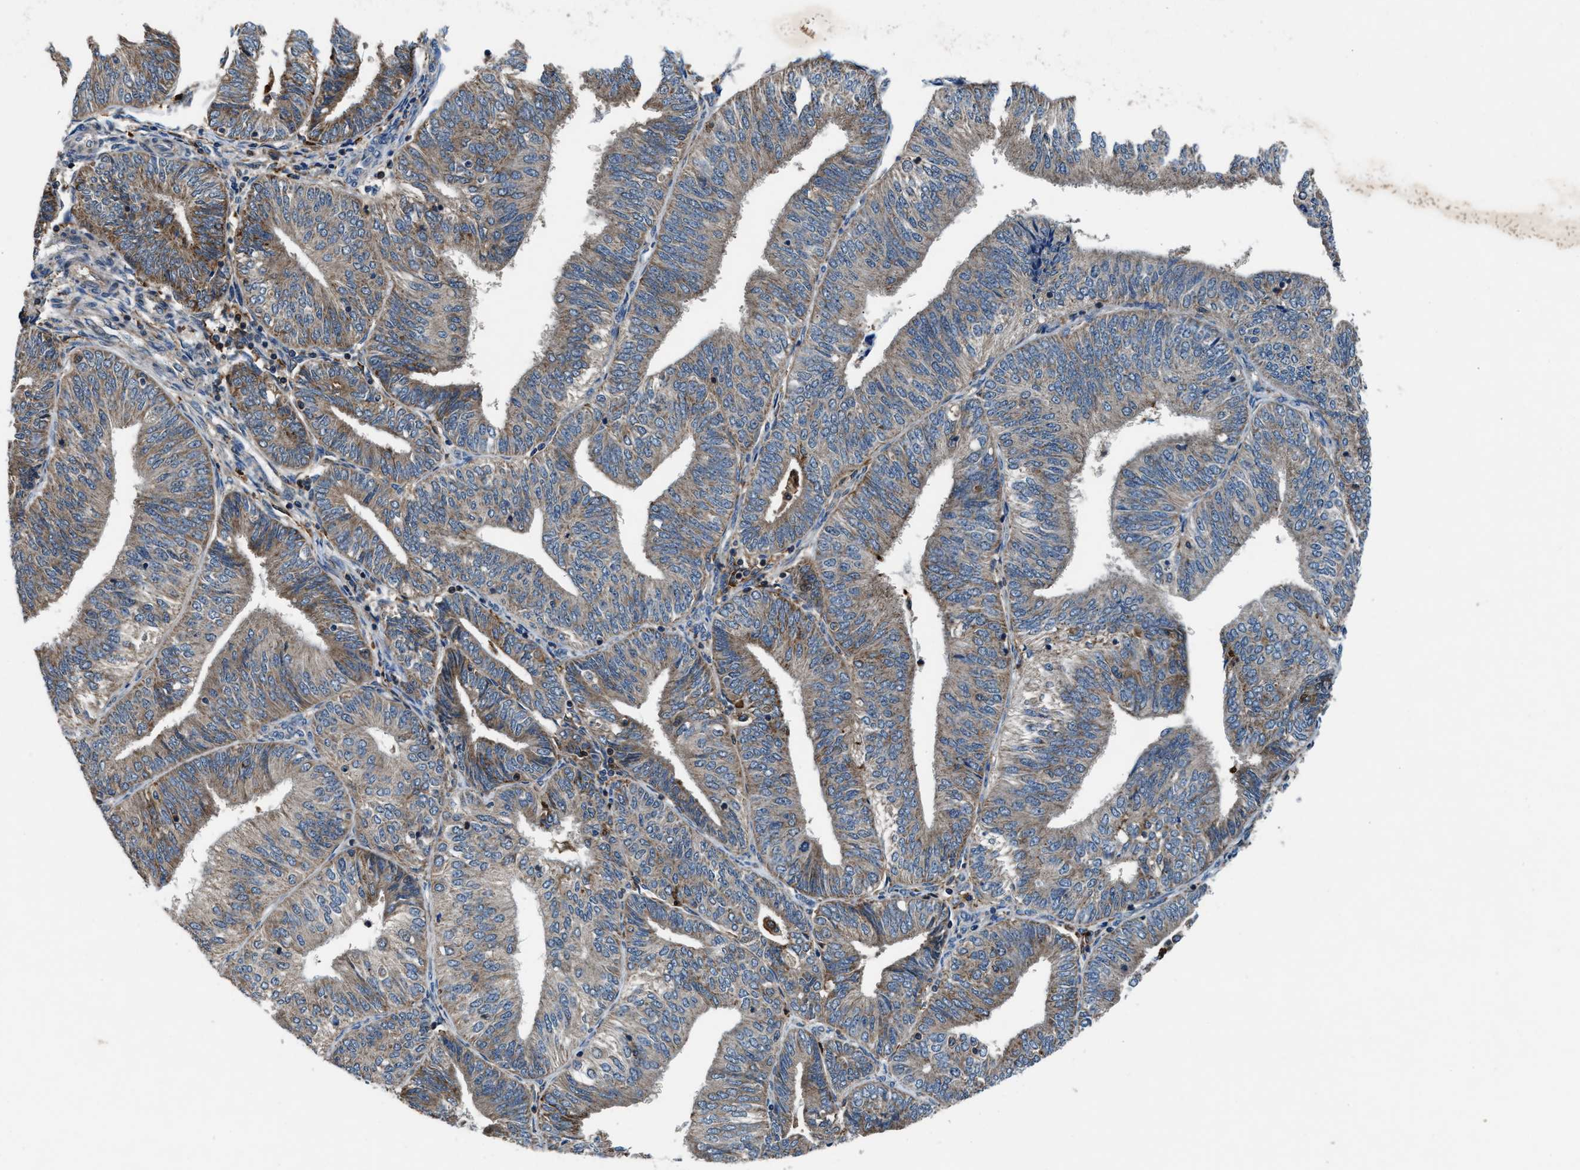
{"staining": {"intensity": "weak", "quantity": "<25%", "location": "cytoplasmic/membranous"}, "tissue": "endometrial cancer", "cell_type": "Tumor cells", "image_type": "cancer", "snomed": [{"axis": "morphology", "description": "Adenocarcinoma, NOS"}, {"axis": "topography", "description": "Endometrium"}], "caption": "Endometrial cancer stained for a protein using immunohistochemistry (IHC) shows no expression tumor cells.", "gene": "FAM221A", "patient": {"sex": "female", "age": 58}}